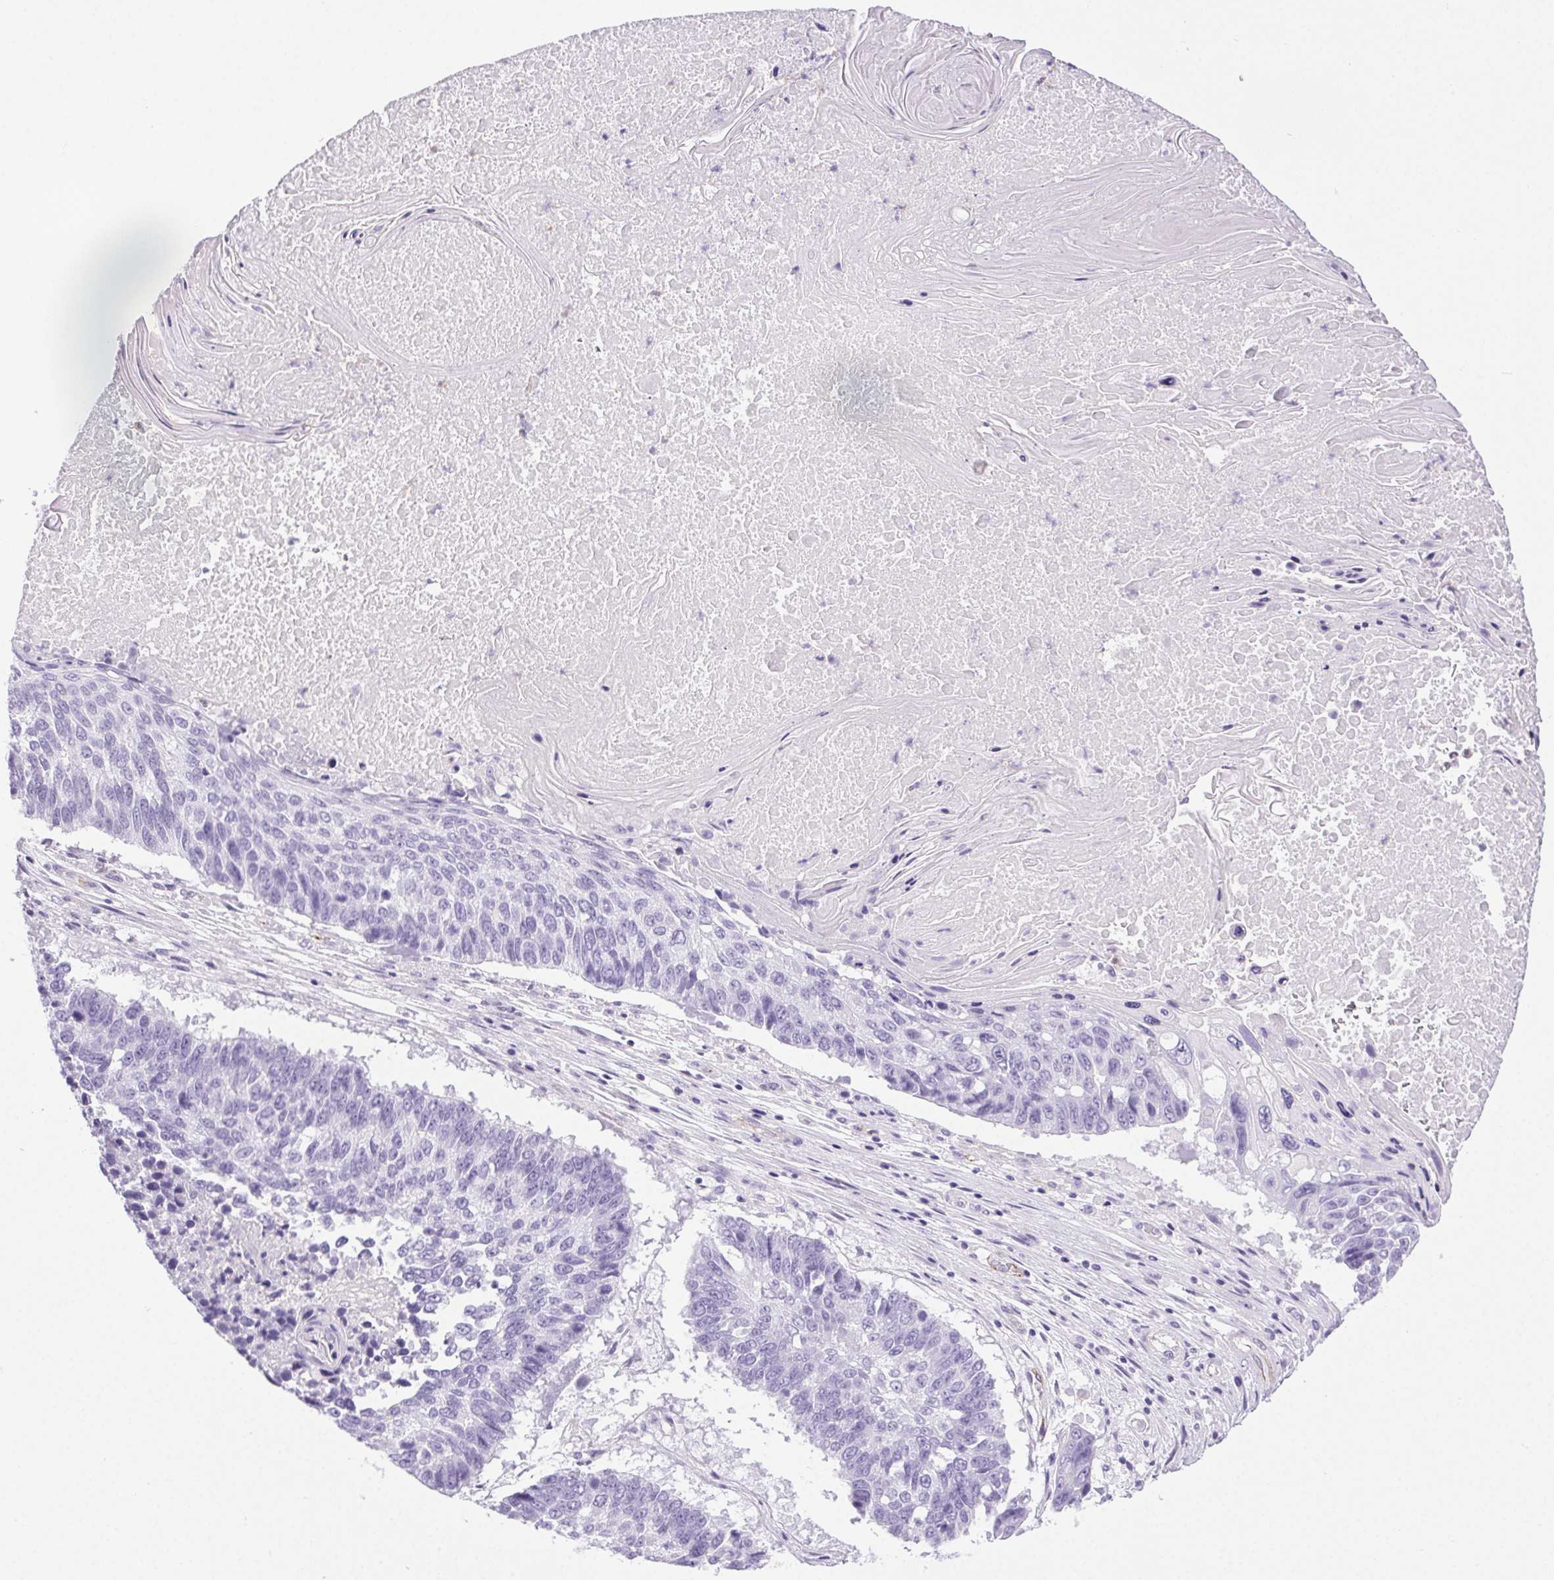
{"staining": {"intensity": "negative", "quantity": "none", "location": "none"}, "tissue": "lung cancer", "cell_type": "Tumor cells", "image_type": "cancer", "snomed": [{"axis": "morphology", "description": "Squamous cell carcinoma, NOS"}, {"axis": "topography", "description": "Lung"}], "caption": "A histopathology image of human lung cancer (squamous cell carcinoma) is negative for staining in tumor cells. (DAB IHC, high magnification).", "gene": "SHCBP1L", "patient": {"sex": "male", "age": 73}}